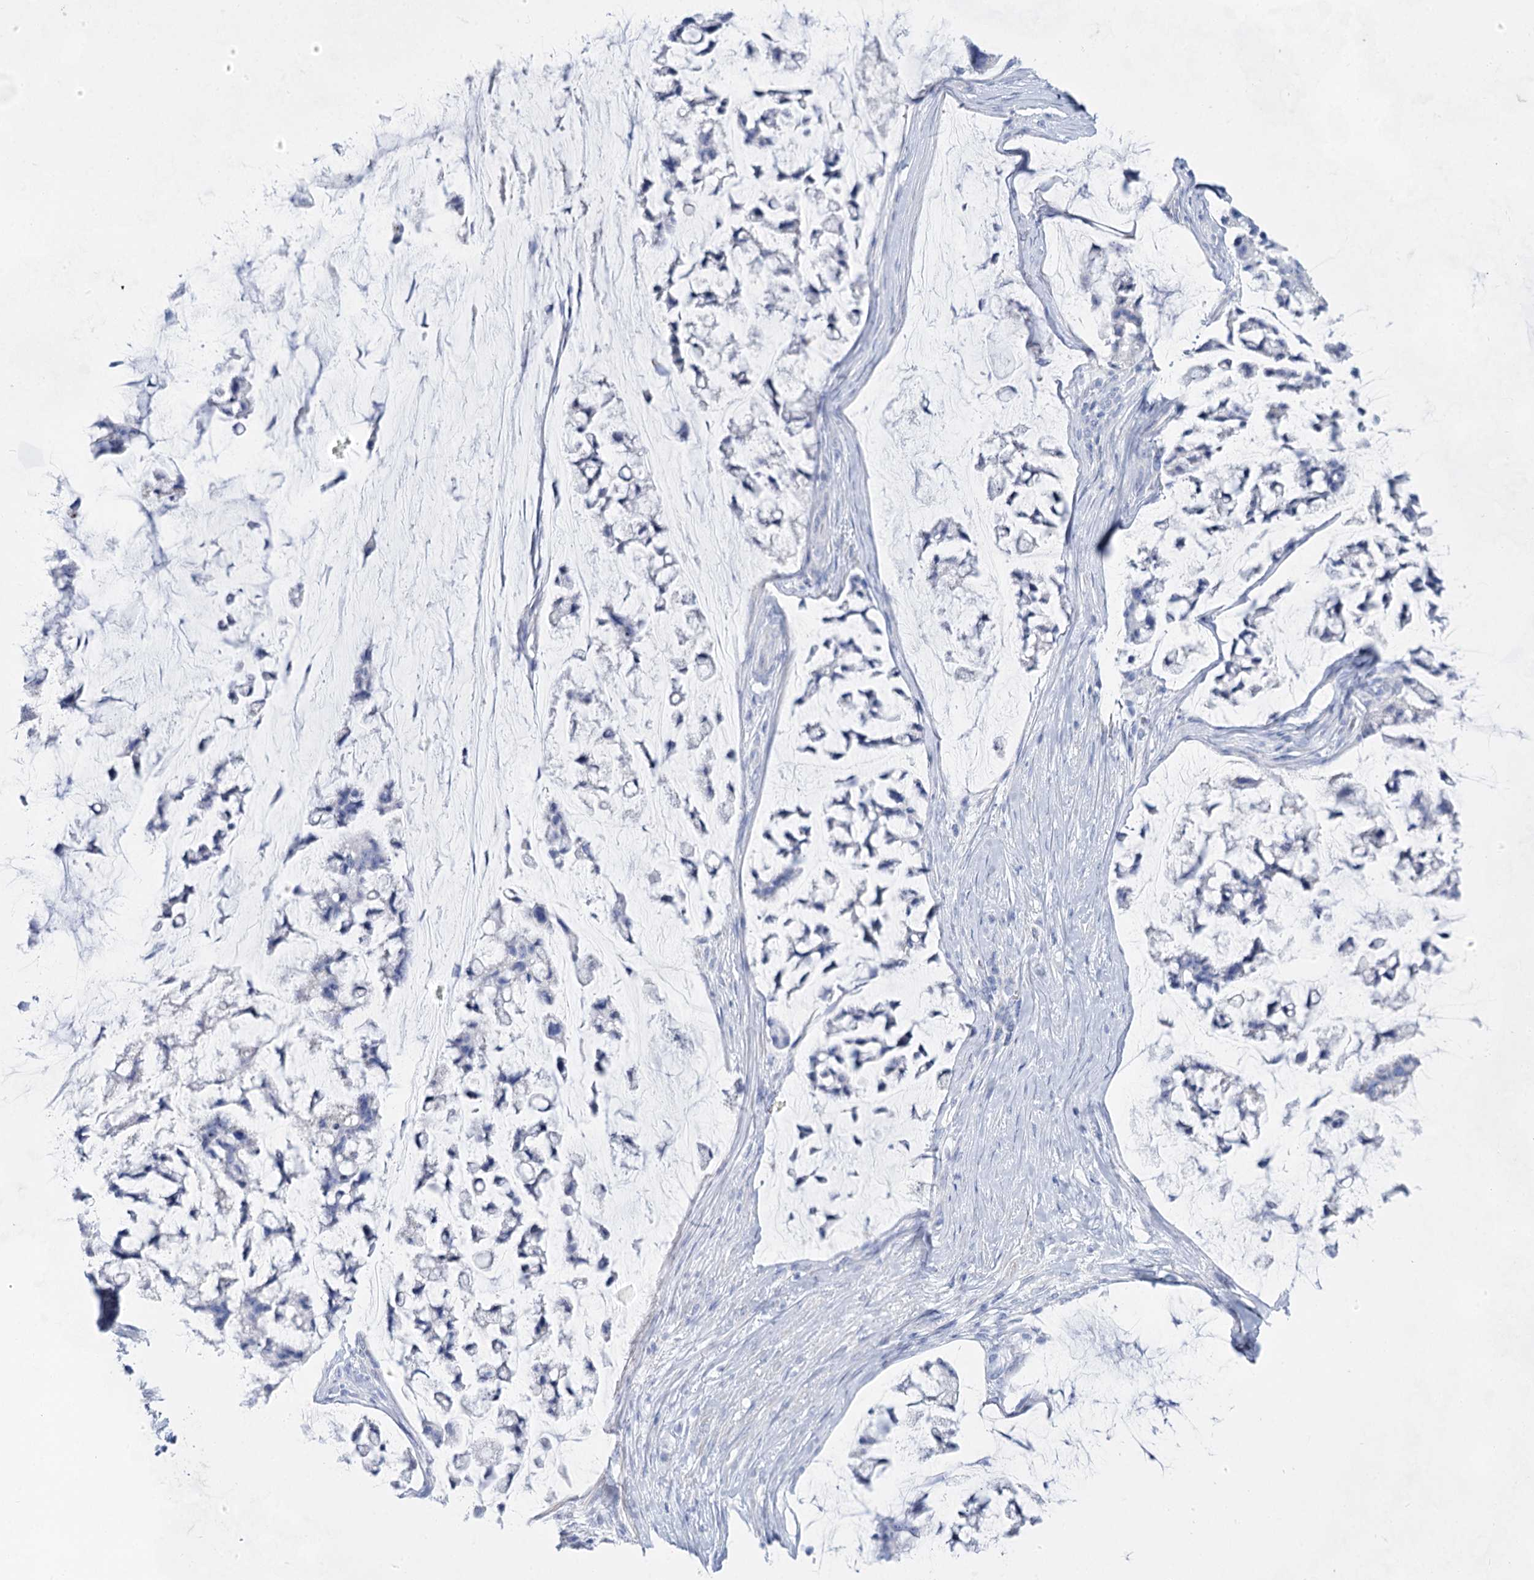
{"staining": {"intensity": "negative", "quantity": "none", "location": "none"}, "tissue": "stomach cancer", "cell_type": "Tumor cells", "image_type": "cancer", "snomed": [{"axis": "morphology", "description": "Adenocarcinoma, NOS"}, {"axis": "topography", "description": "Stomach, lower"}], "caption": "Tumor cells show no significant protein expression in stomach adenocarcinoma.", "gene": "ACRV1", "patient": {"sex": "male", "age": 67}}